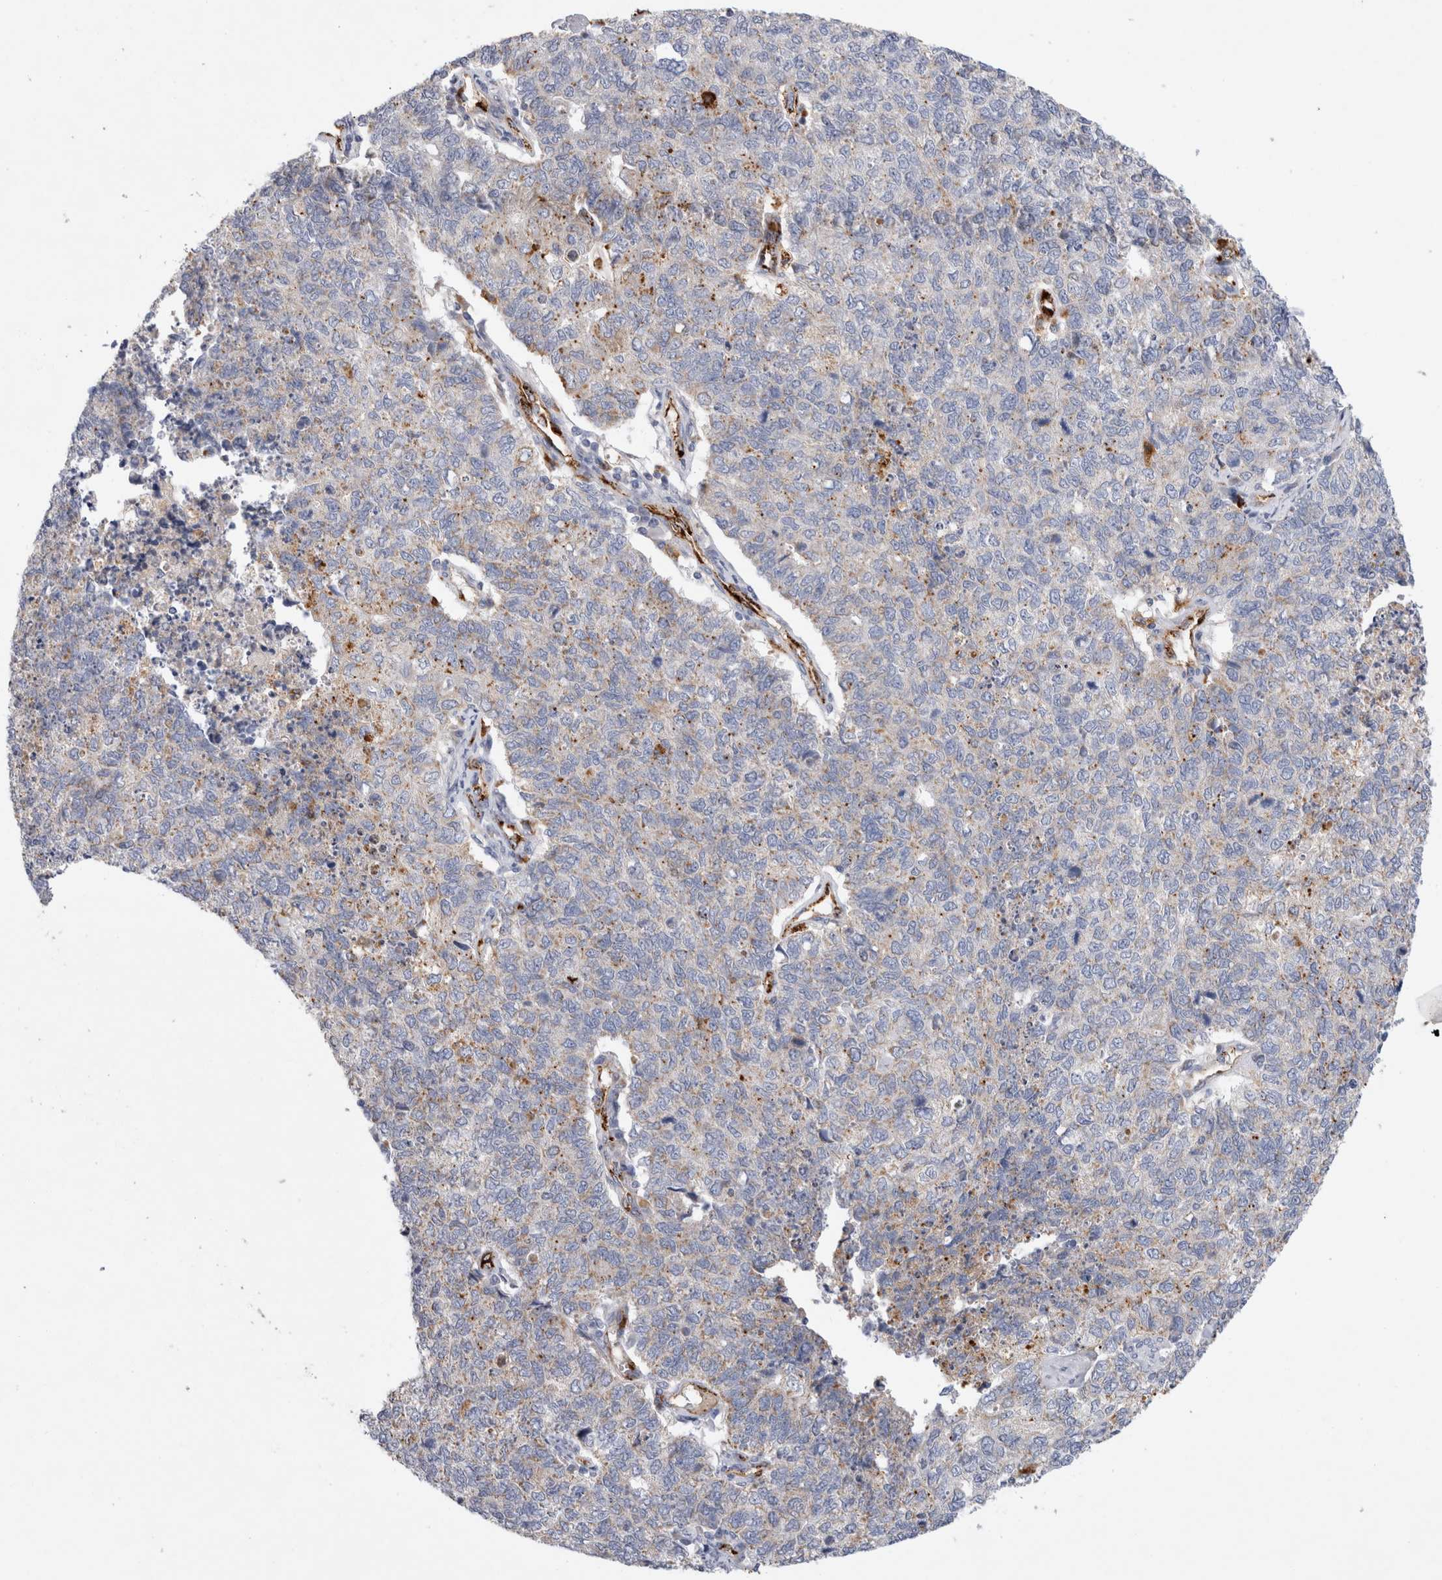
{"staining": {"intensity": "moderate", "quantity": "<25%", "location": "cytoplasmic/membranous"}, "tissue": "cervical cancer", "cell_type": "Tumor cells", "image_type": "cancer", "snomed": [{"axis": "morphology", "description": "Squamous cell carcinoma, NOS"}, {"axis": "topography", "description": "Cervix"}], "caption": "This is an image of IHC staining of cervical cancer, which shows moderate expression in the cytoplasmic/membranous of tumor cells.", "gene": "IARS2", "patient": {"sex": "female", "age": 63}}